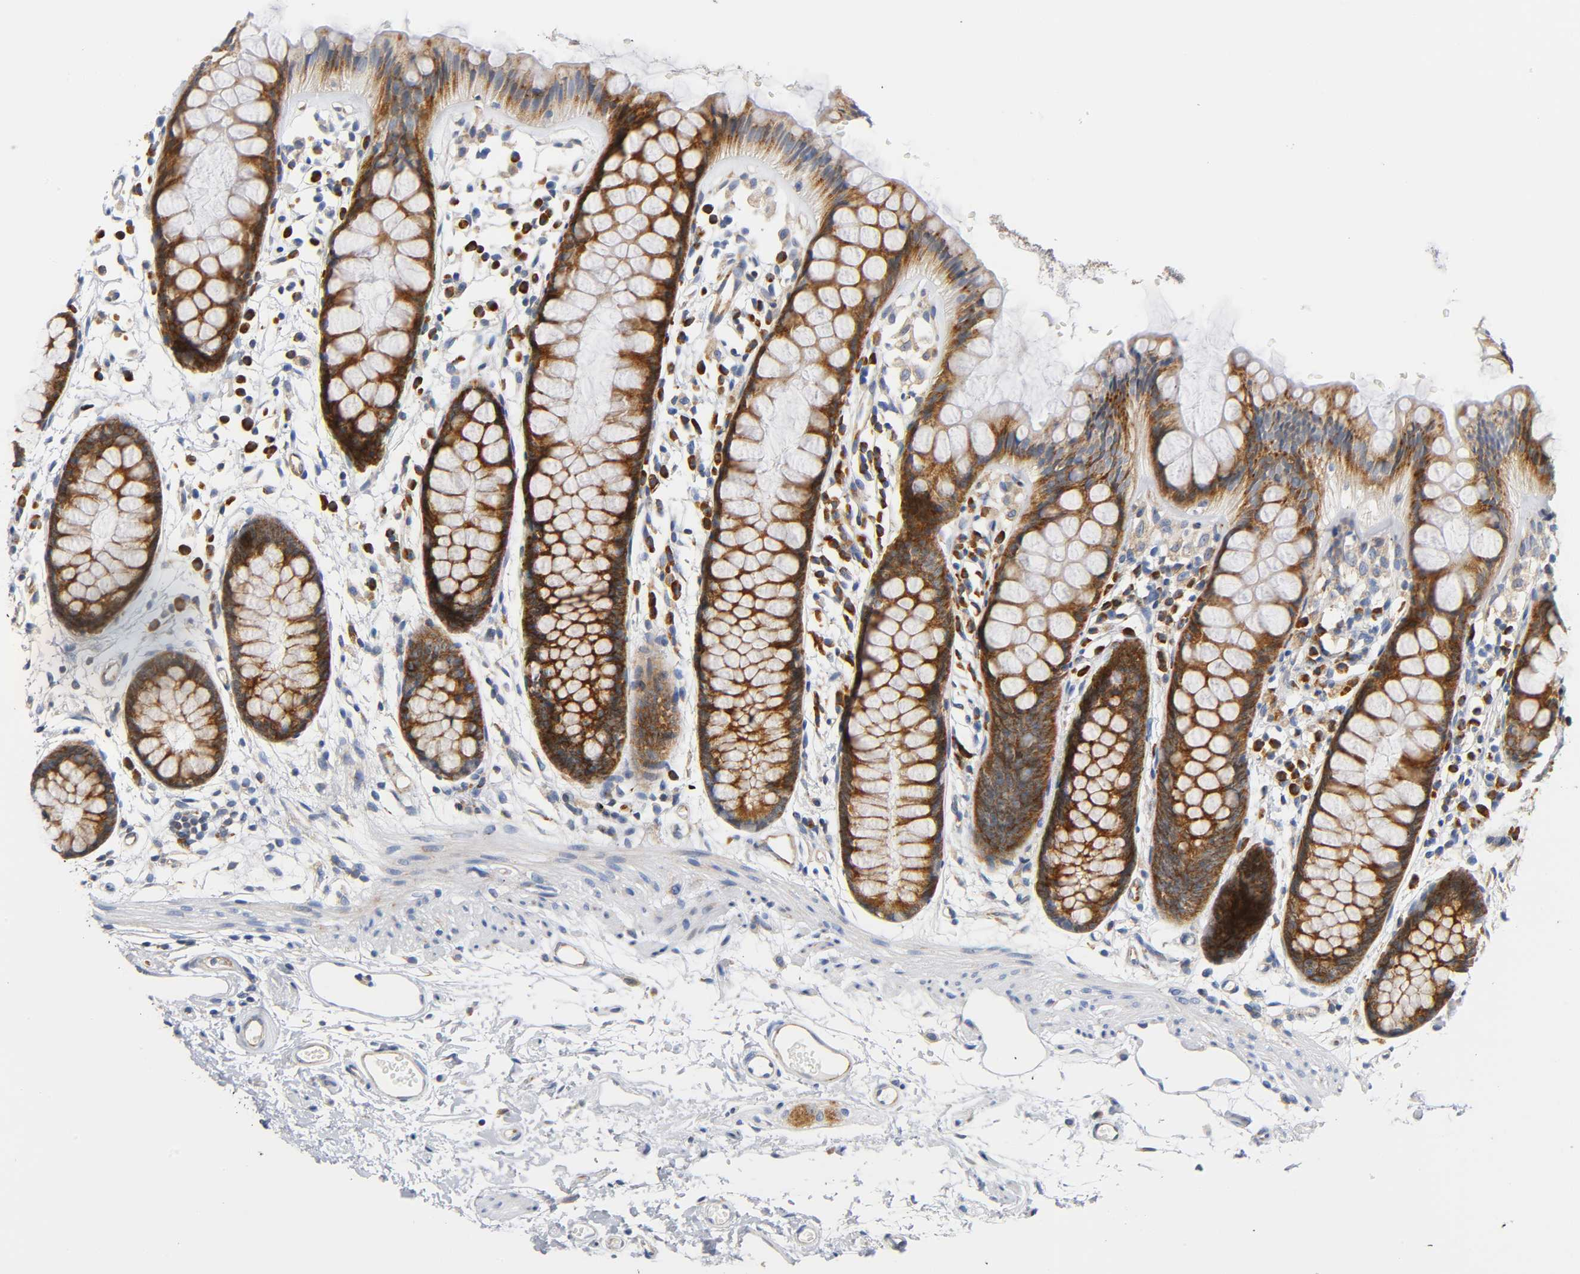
{"staining": {"intensity": "strong", "quantity": ">75%", "location": "cytoplasmic/membranous"}, "tissue": "rectum", "cell_type": "Glandular cells", "image_type": "normal", "snomed": [{"axis": "morphology", "description": "Normal tissue, NOS"}, {"axis": "topography", "description": "Rectum"}], "caption": "A histopathology image of rectum stained for a protein shows strong cytoplasmic/membranous brown staining in glandular cells.", "gene": "REL", "patient": {"sex": "female", "age": 66}}